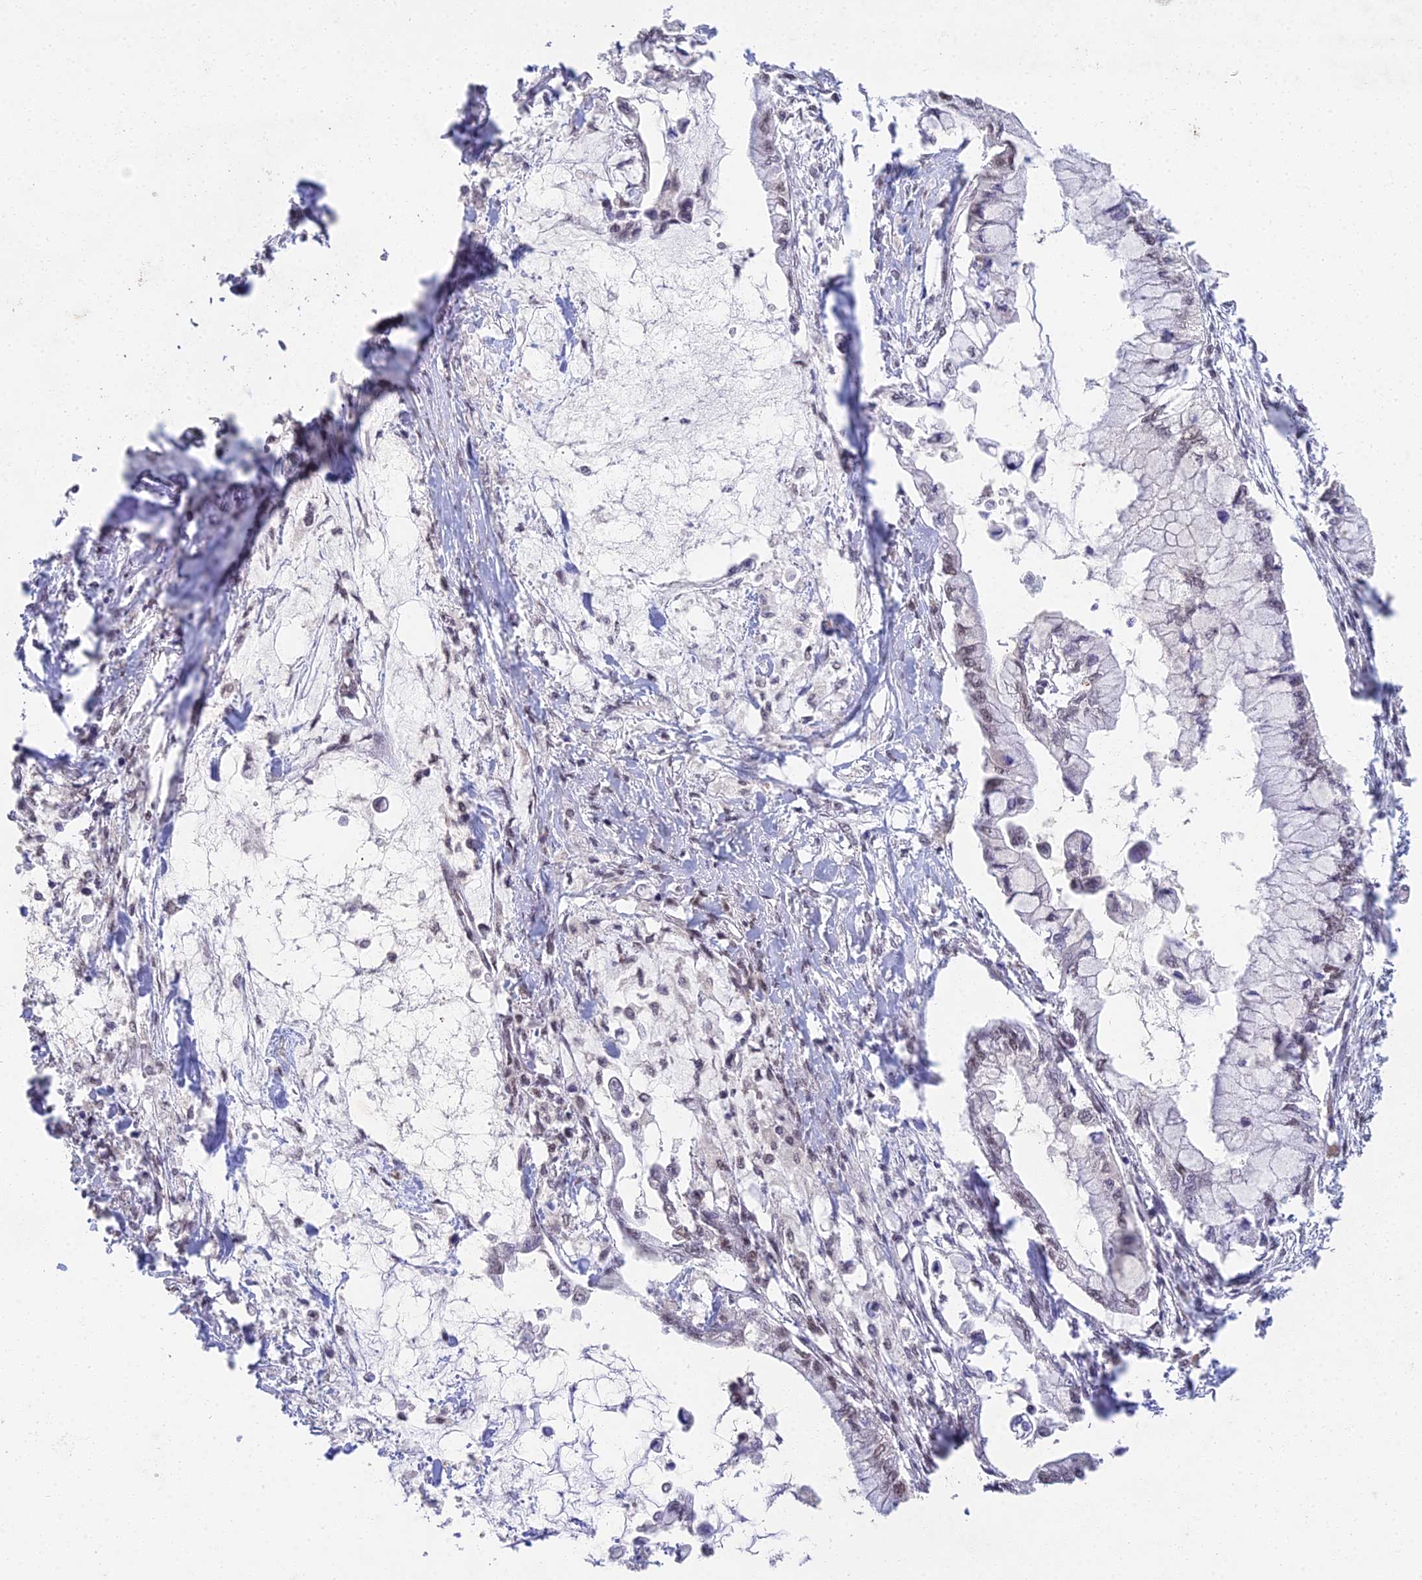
{"staining": {"intensity": "weak", "quantity": "25%-75%", "location": "nuclear"}, "tissue": "pancreatic cancer", "cell_type": "Tumor cells", "image_type": "cancer", "snomed": [{"axis": "morphology", "description": "Adenocarcinoma, NOS"}, {"axis": "topography", "description": "Pancreas"}], "caption": "Protein expression analysis of human adenocarcinoma (pancreatic) reveals weak nuclear expression in about 25%-75% of tumor cells. (IHC, brightfield microscopy, high magnification).", "gene": "ABHD17A", "patient": {"sex": "male", "age": 48}}